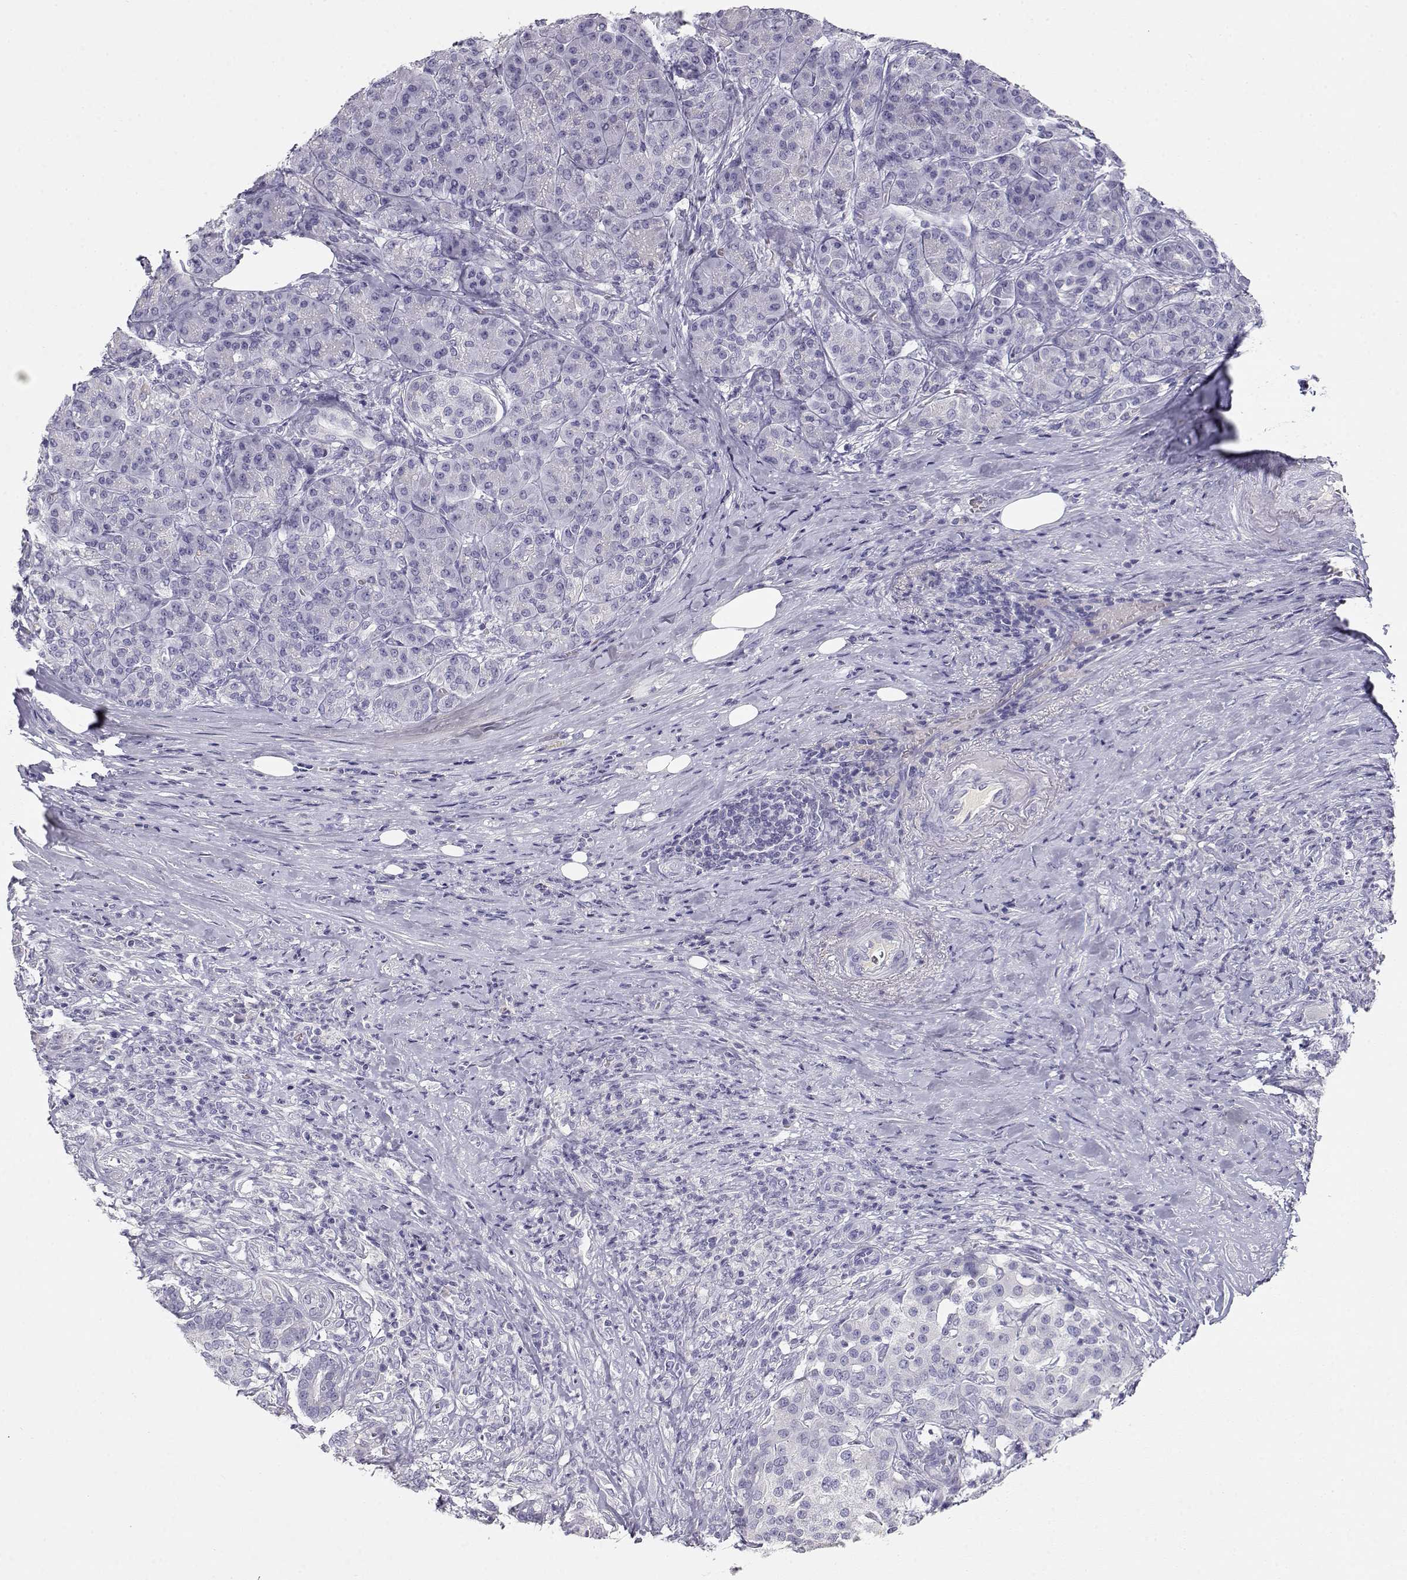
{"staining": {"intensity": "negative", "quantity": "none", "location": "none"}, "tissue": "pancreatic cancer", "cell_type": "Tumor cells", "image_type": "cancer", "snomed": [{"axis": "morphology", "description": "Normal tissue, NOS"}, {"axis": "morphology", "description": "Inflammation, NOS"}, {"axis": "morphology", "description": "Adenocarcinoma, NOS"}, {"axis": "topography", "description": "Pancreas"}], "caption": "Immunohistochemistry of human pancreatic adenocarcinoma demonstrates no staining in tumor cells.", "gene": "GPR174", "patient": {"sex": "male", "age": 57}}